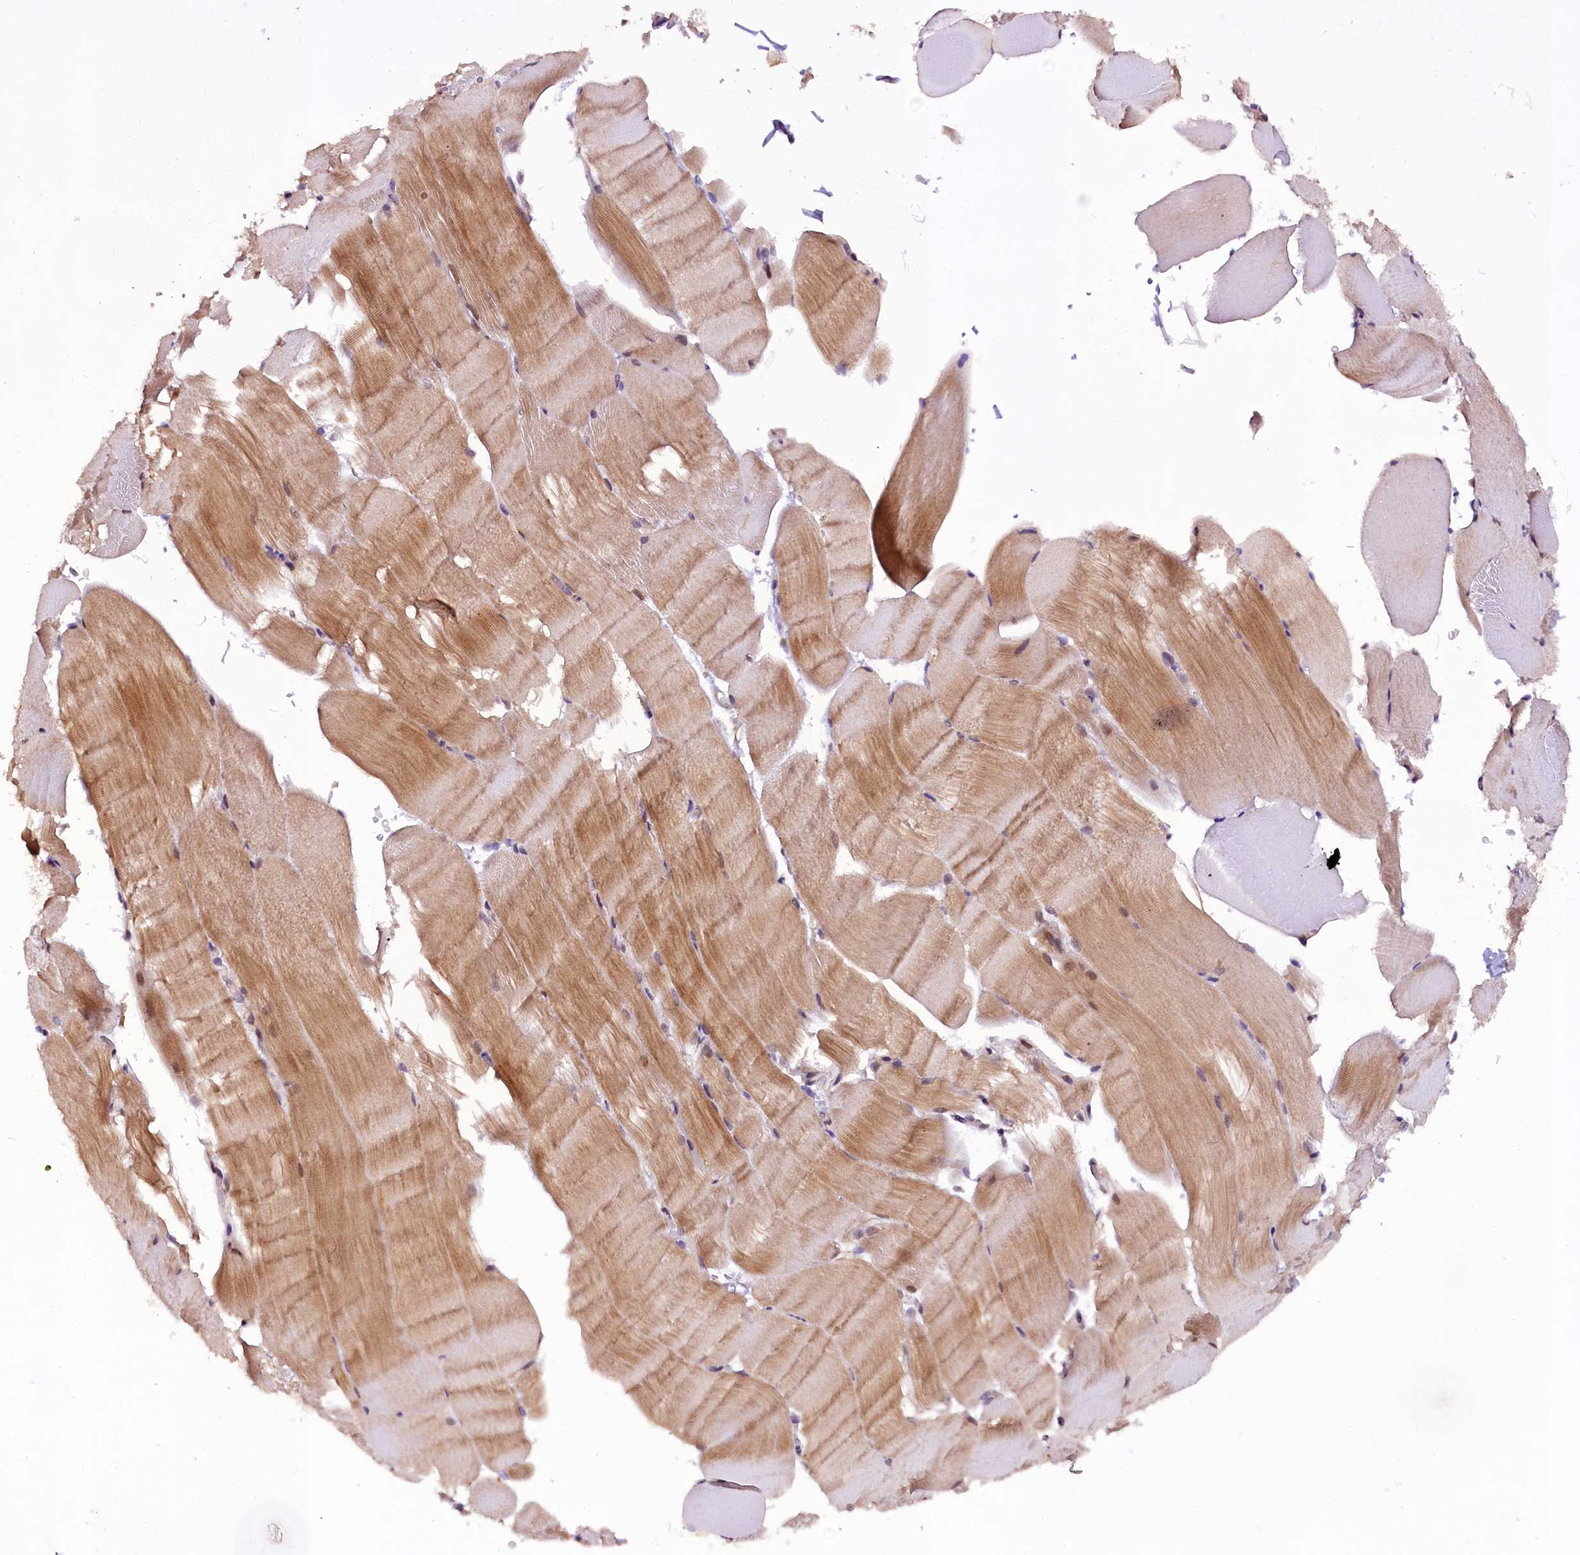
{"staining": {"intensity": "moderate", "quantity": "25%-75%", "location": "cytoplasmic/membranous,nuclear"}, "tissue": "skeletal muscle", "cell_type": "Myocytes", "image_type": "normal", "snomed": [{"axis": "morphology", "description": "Normal tissue, NOS"}, {"axis": "topography", "description": "Skeletal muscle"}, {"axis": "topography", "description": "Parathyroid gland"}], "caption": "The image displays staining of benign skeletal muscle, revealing moderate cytoplasmic/membranous,nuclear protein expression (brown color) within myocytes. The protein is shown in brown color, while the nuclei are stained blue.", "gene": "RPUSD2", "patient": {"sex": "female", "age": 37}}